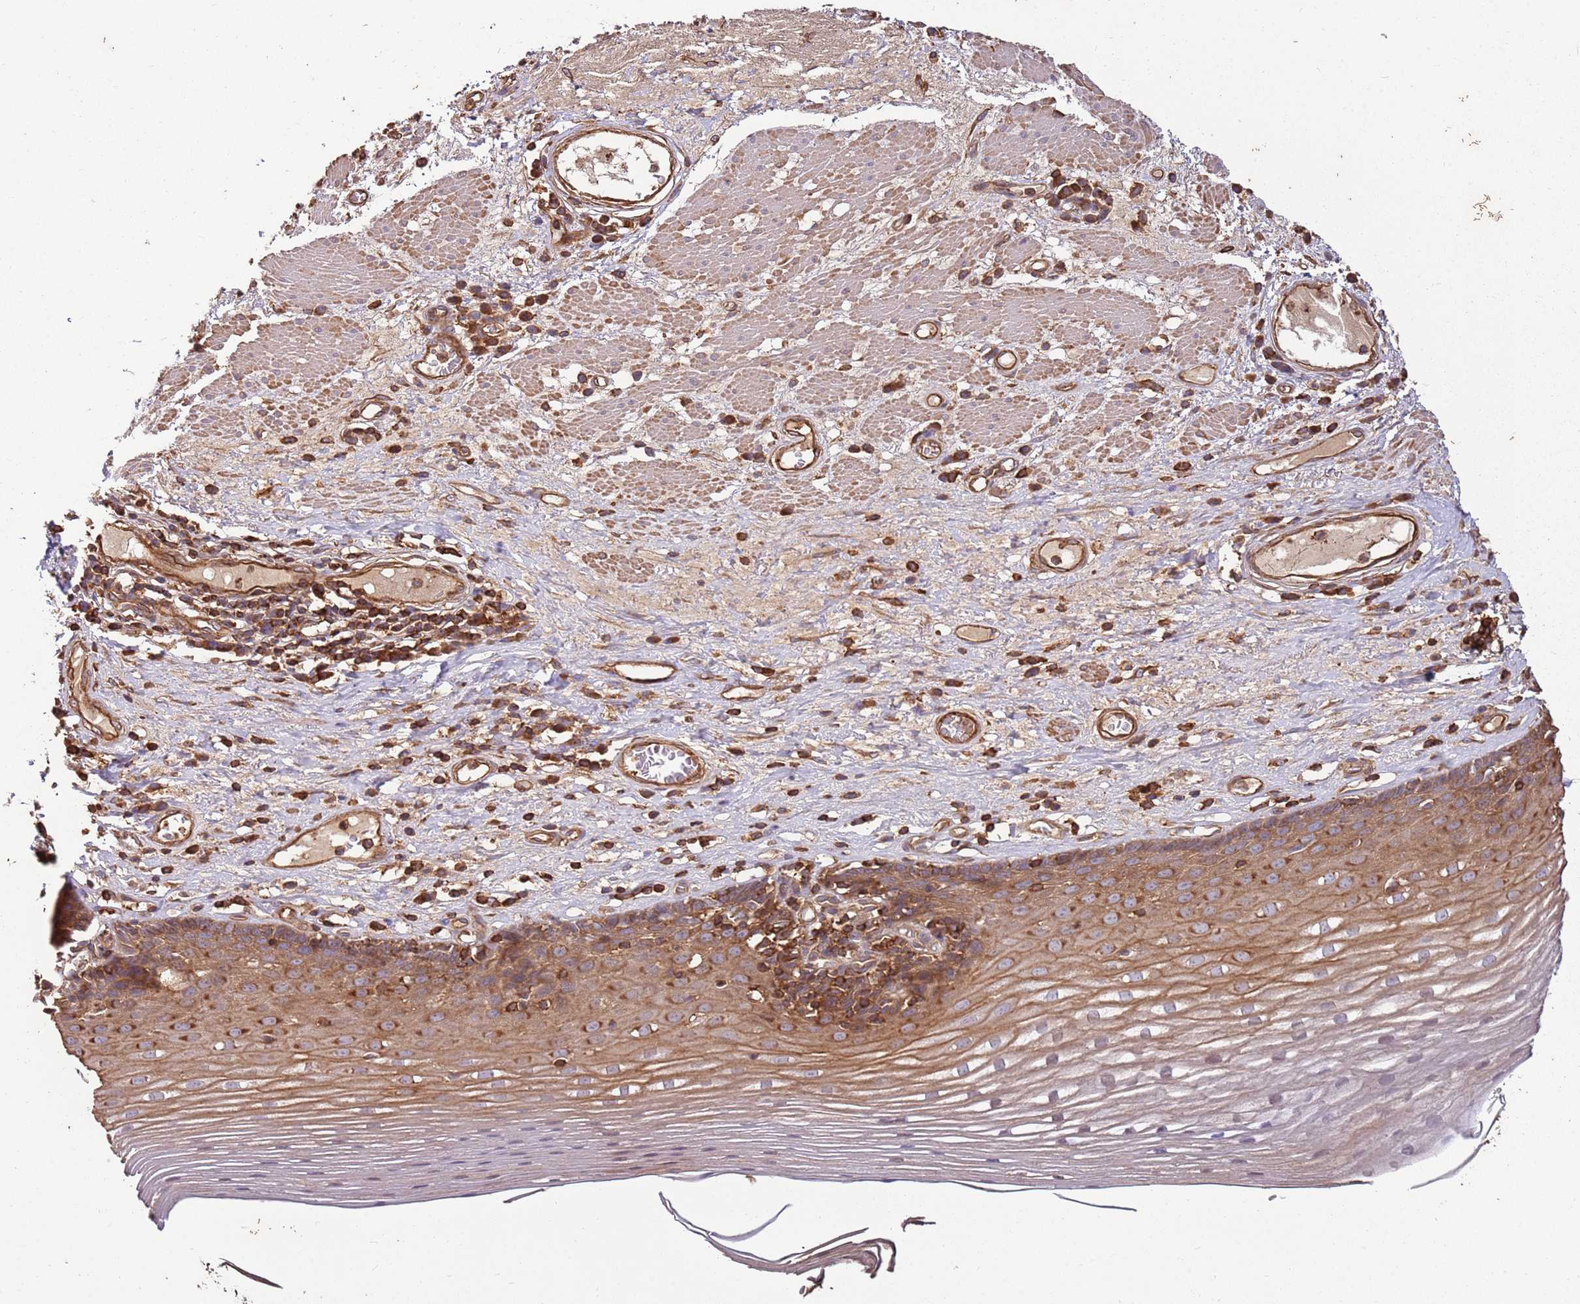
{"staining": {"intensity": "moderate", "quantity": ">75%", "location": "cytoplasmic/membranous"}, "tissue": "esophagus", "cell_type": "Squamous epithelial cells", "image_type": "normal", "snomed": [{"axis": "morphology", "description": "Normal tissue, NOS"}, {"axis": "topography", "description": "Esophagus"}], "caption": "The micrograph demonstrates staining of benign esophagus, revealing moderate cytoplasmic/membranous protein staining (brown color) within squamous epithelial cells.", "gene": "ACVR2A", "patient": {"sex": "male", "age": 62}}